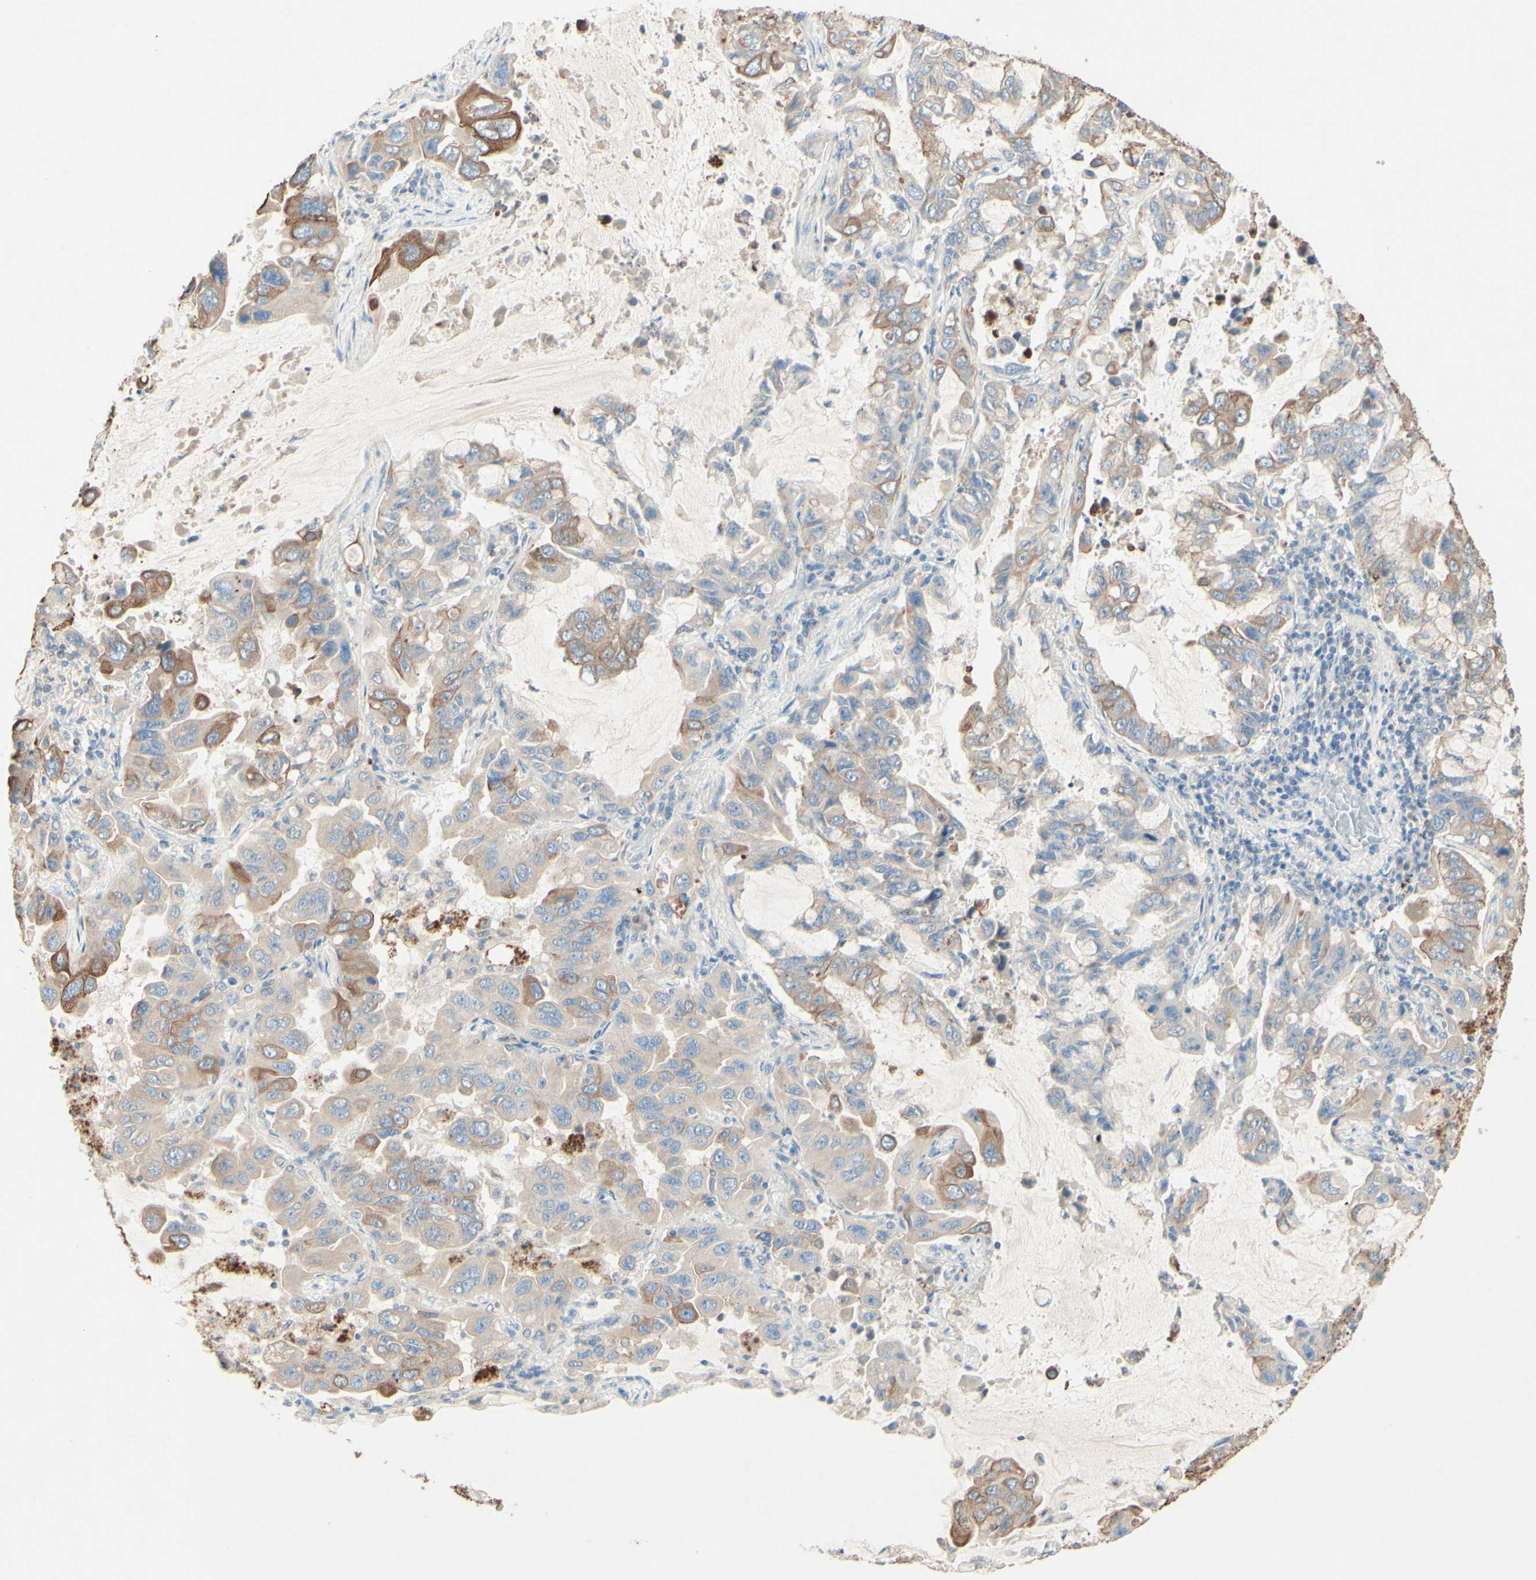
{"staining": {"intensity": "moderate", "quantity": "25%-75%", "location": "cytoplasmic/membranous"}, "tissue": "lung cancer", "cell_type": "Tumor cells", "image_type": "cancer", "snomed": [{"axis": "morphology", "description": "Adenocarcinoma, NOS"}, {"axis": "topography", "description": "Lung"}], "caption": "Brown immunohistochemical staining in human lung cancer demonstrates moderate cytoplasmic/membranous staining in approximately 25%-75% of tumor cells.", "gene": "MTM1", "patient": {"sex": "male", "age": 64}}